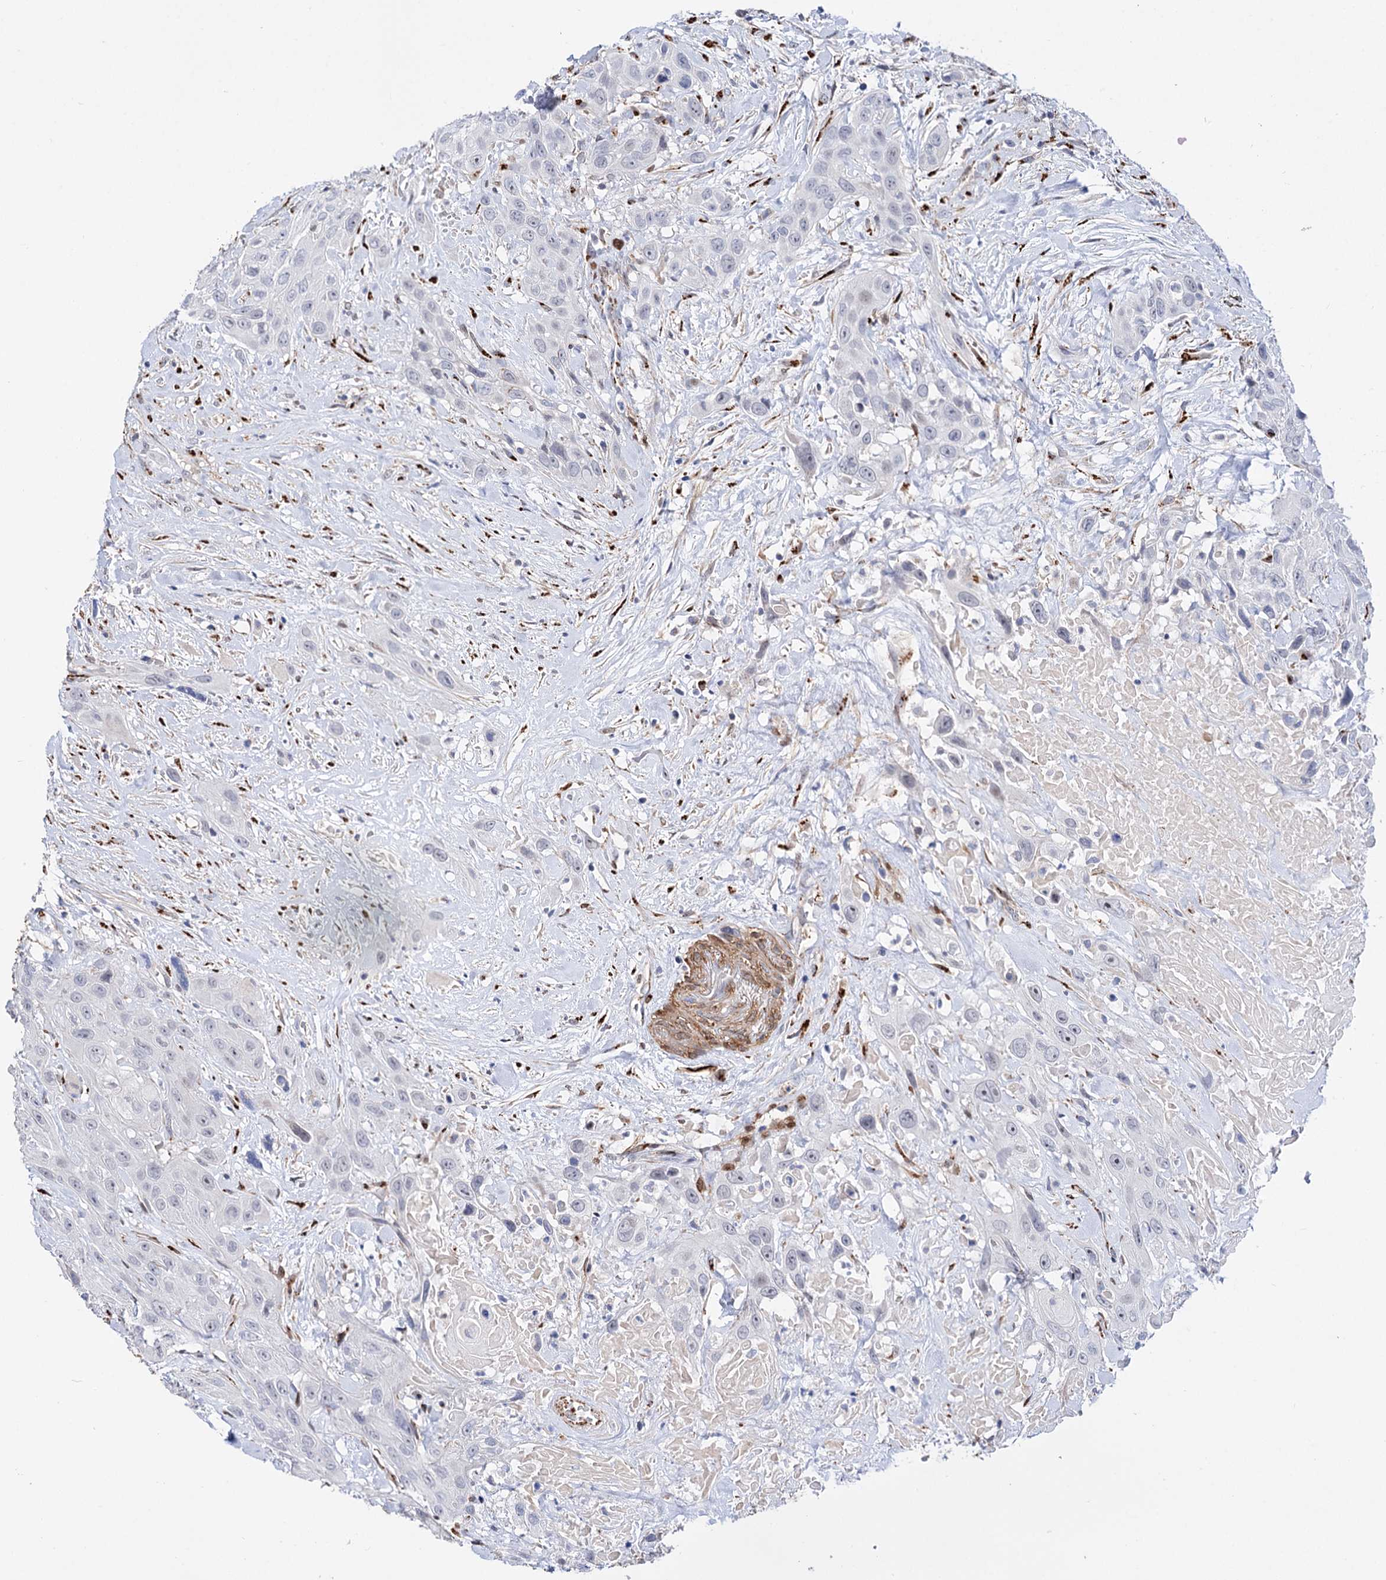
{"staining": {"intensity": "negative", "quantity": "none", "location": "none"}, "tissue": "head and neck cancer", "cell_type": "Tumor cells", "image_type": "cancer", "snomed": [{"axis": "morphology", "description": "Squamous cell carcinoma, NOS"}, {"axis": "topography", "description": "Head-Neck"}], "caption": "An image of human head and neck squamous cell carcinoma is negative for staining in tumor cells. (Immunohistochemistry (ihc), brightfield microscopy, high magnification).", "gene": "C11orf96", "patient": {"sex": "male", "age": 81}}